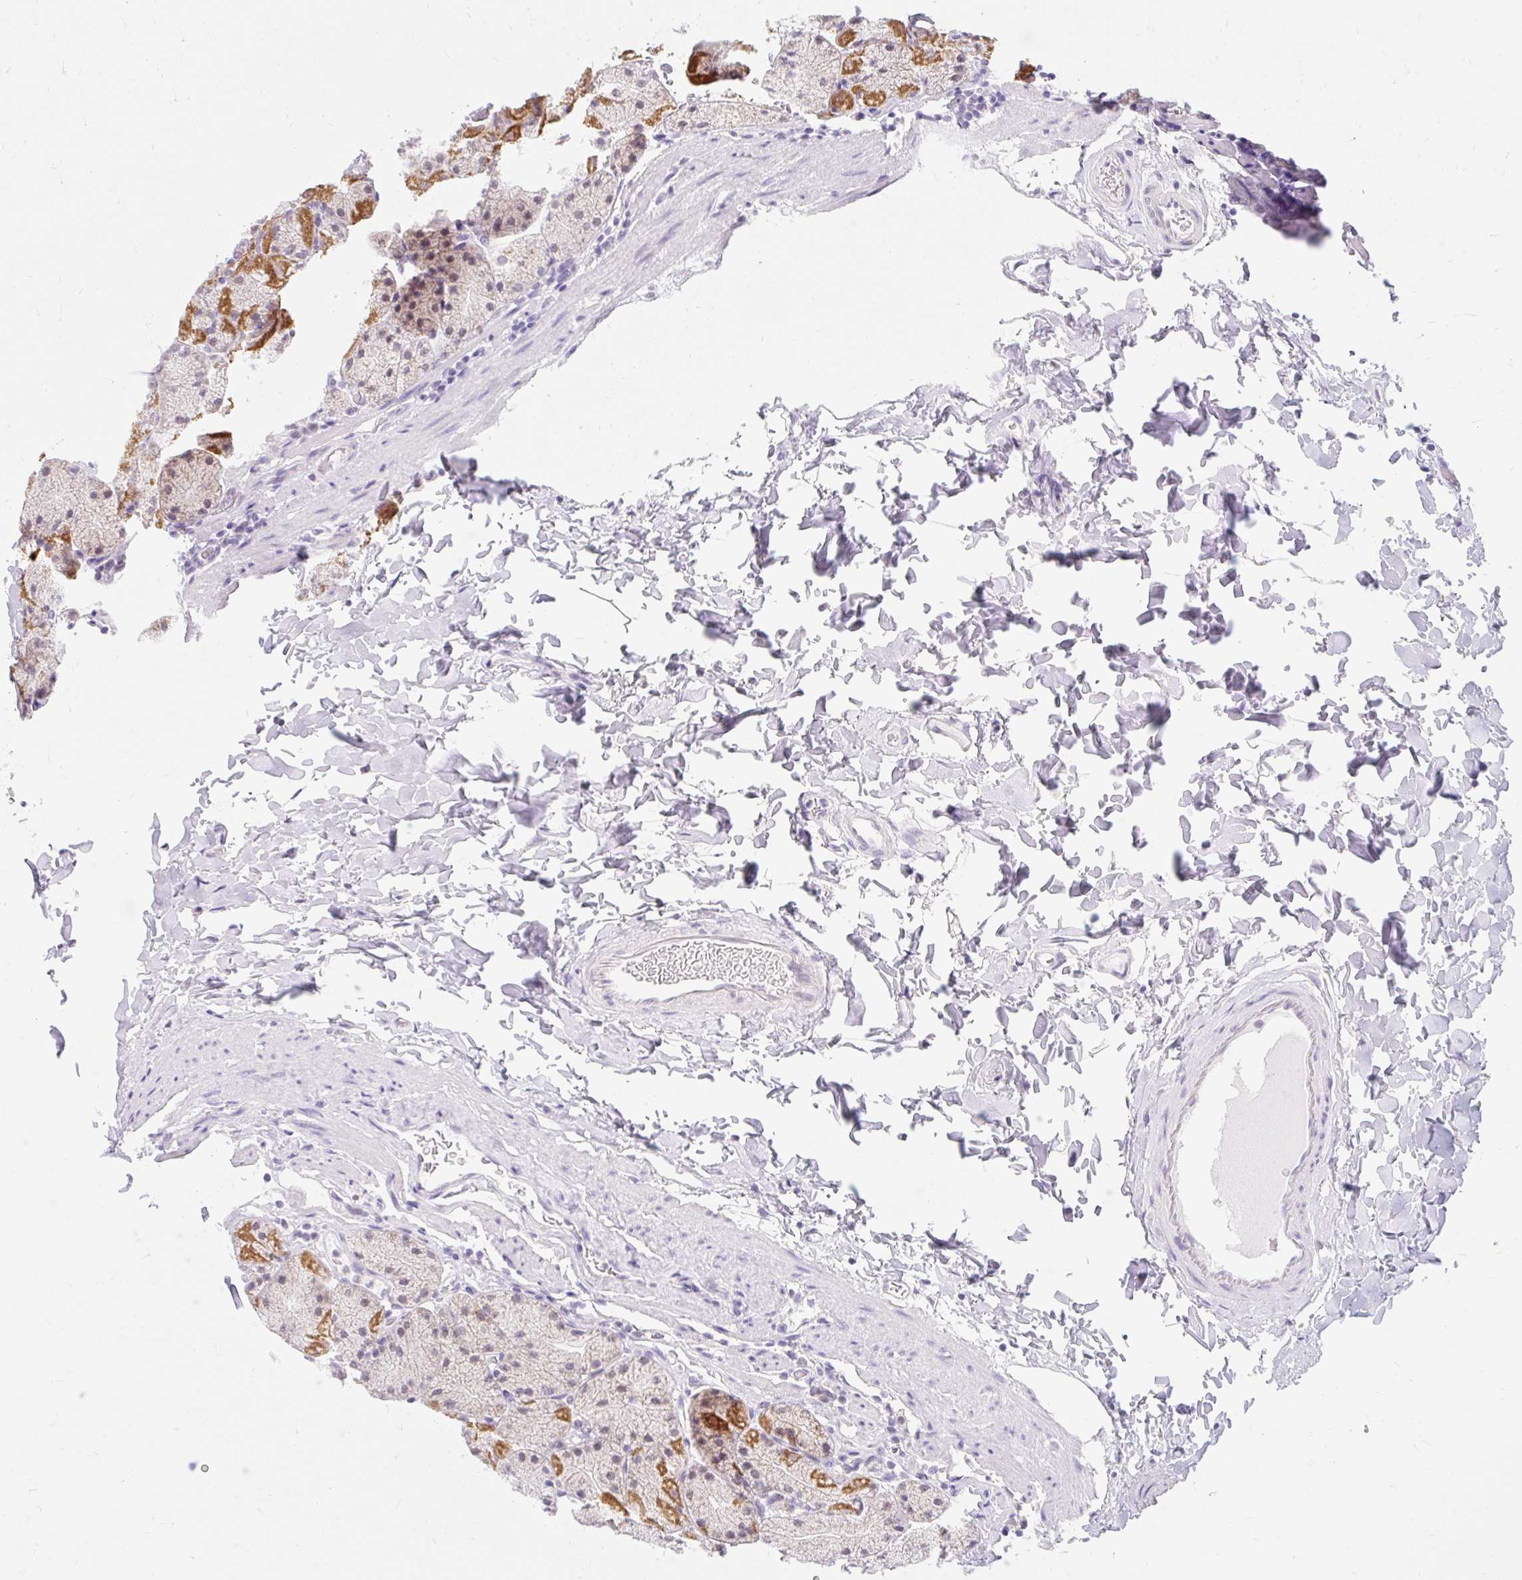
{"staining": {"intensity": "strong", "quantity": "<25%", "location": "cytoplasmic/membranous"}, "tissue": "stomach", "cell_type": "Glandular cells", "image_type": "normal", "snomed": [{"axis": "morphology", "description": "Normal tissue, NOS"}, {"axis": "topography", "description": "Stomach, upper"}, {"axis": "topography", "description": "Stomach, lower"}], "caption": "Protein staining of normal stomach exhibits strong cytoplasmic/membranous positivity in approximately <25% of glandular cells.", "gene": "ITPK1", "patient": {"sex": "male", "age": 67}}